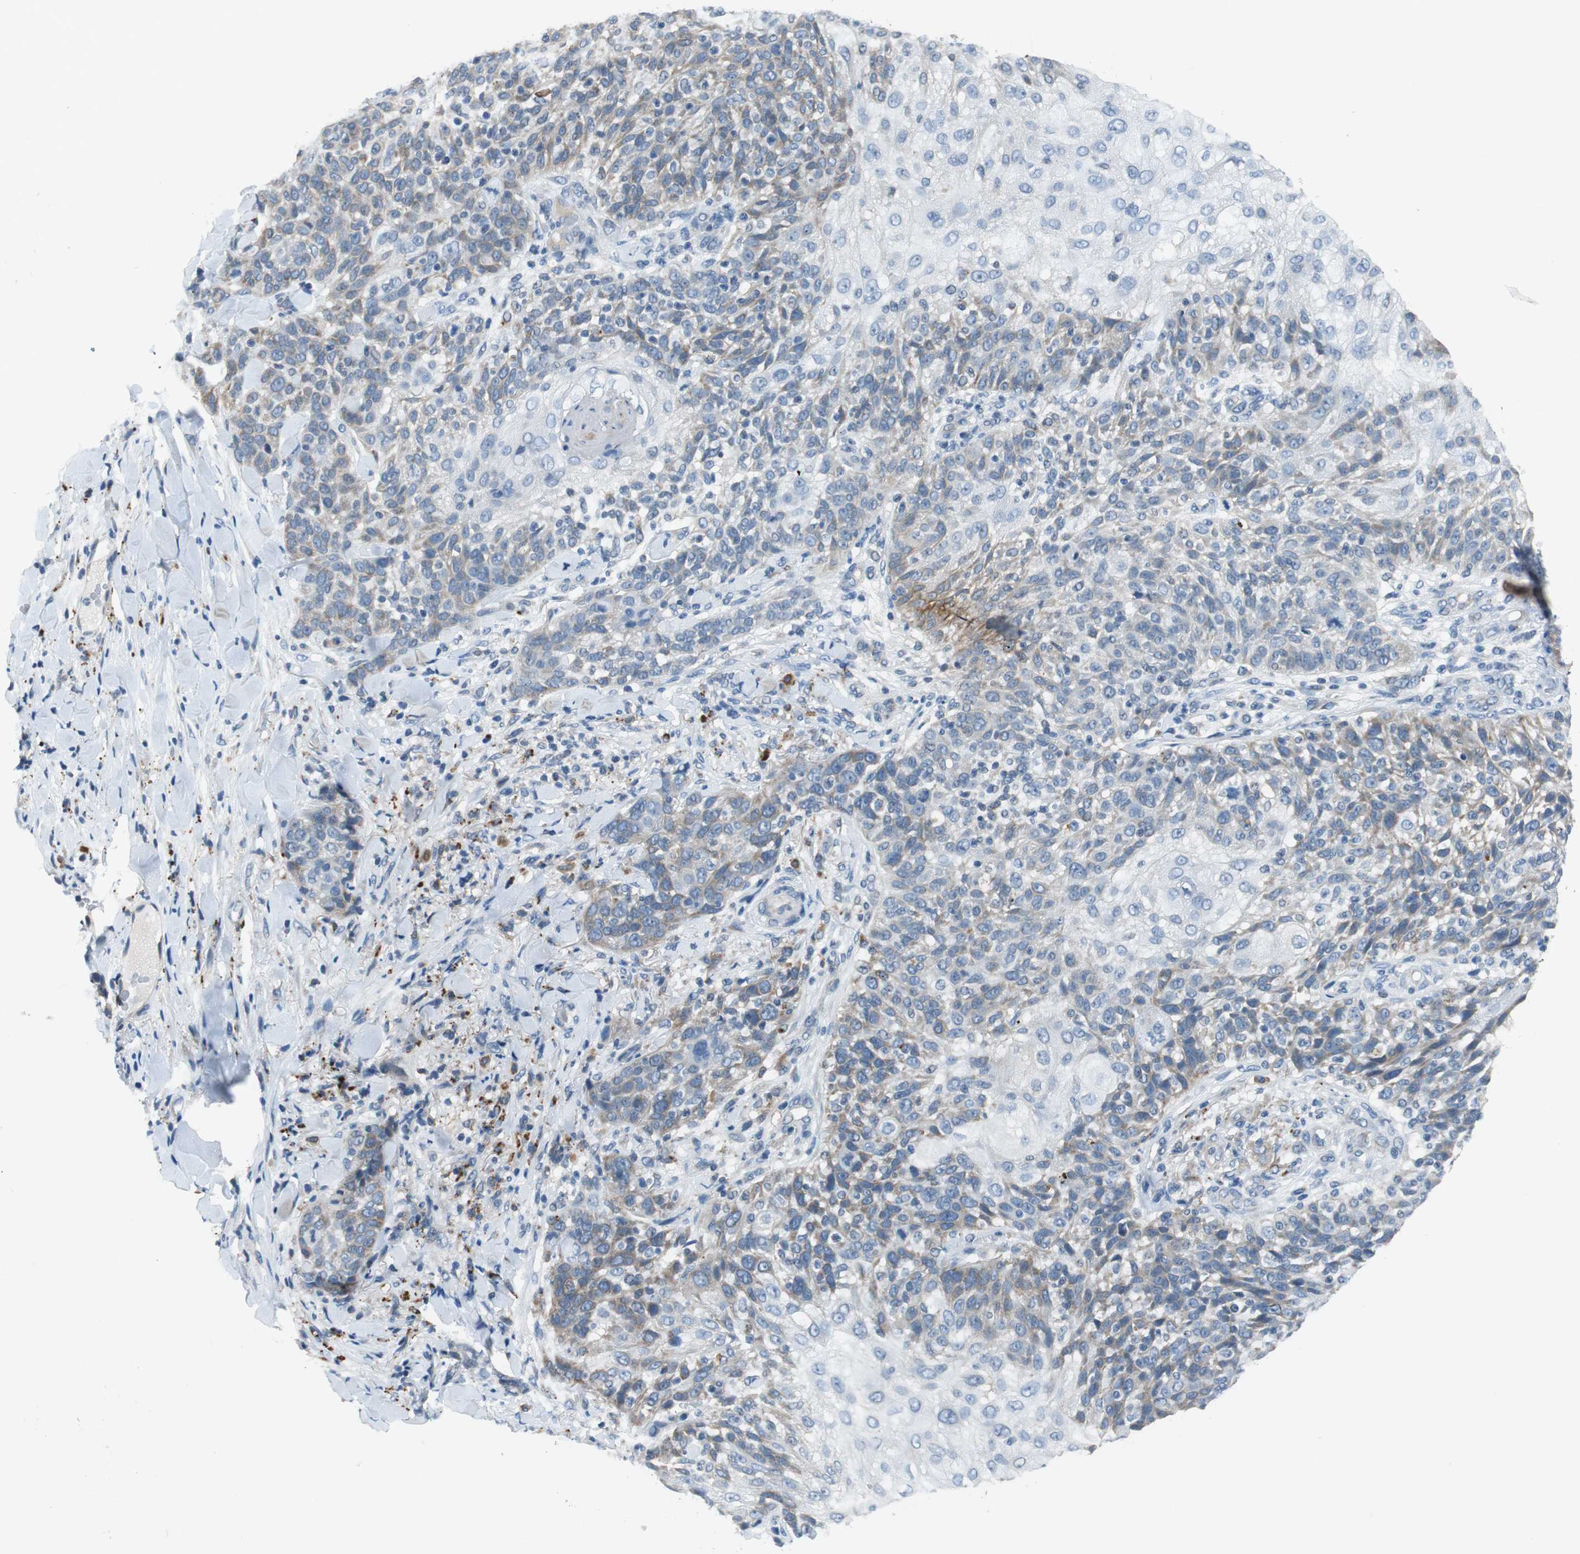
{"staining": {"intensity": "weak", "quantity": "<25%", "location": "cytoplasmic/membranous"}, "tissue": "skin cancer", "cell_type": "Tumor cells", "image_type": "cancer", "snomed": [{"axis": "morphology", "description": "Normal tissue, NOS"}, {"axis": "morphology", "description": "Squamous cell carcinoma, NOS"}, {"axis": "topography", "description": "Skin"}], "caption": "High magnification brightfield microscopy of squamous cell carcinoma (skin) stained with DAB (brown) and counterstained with hematoxylin (blue): tumor cells show no significant staining.", "gene": "NLGN1", "patient": {"sex": "female", "age": 83}}